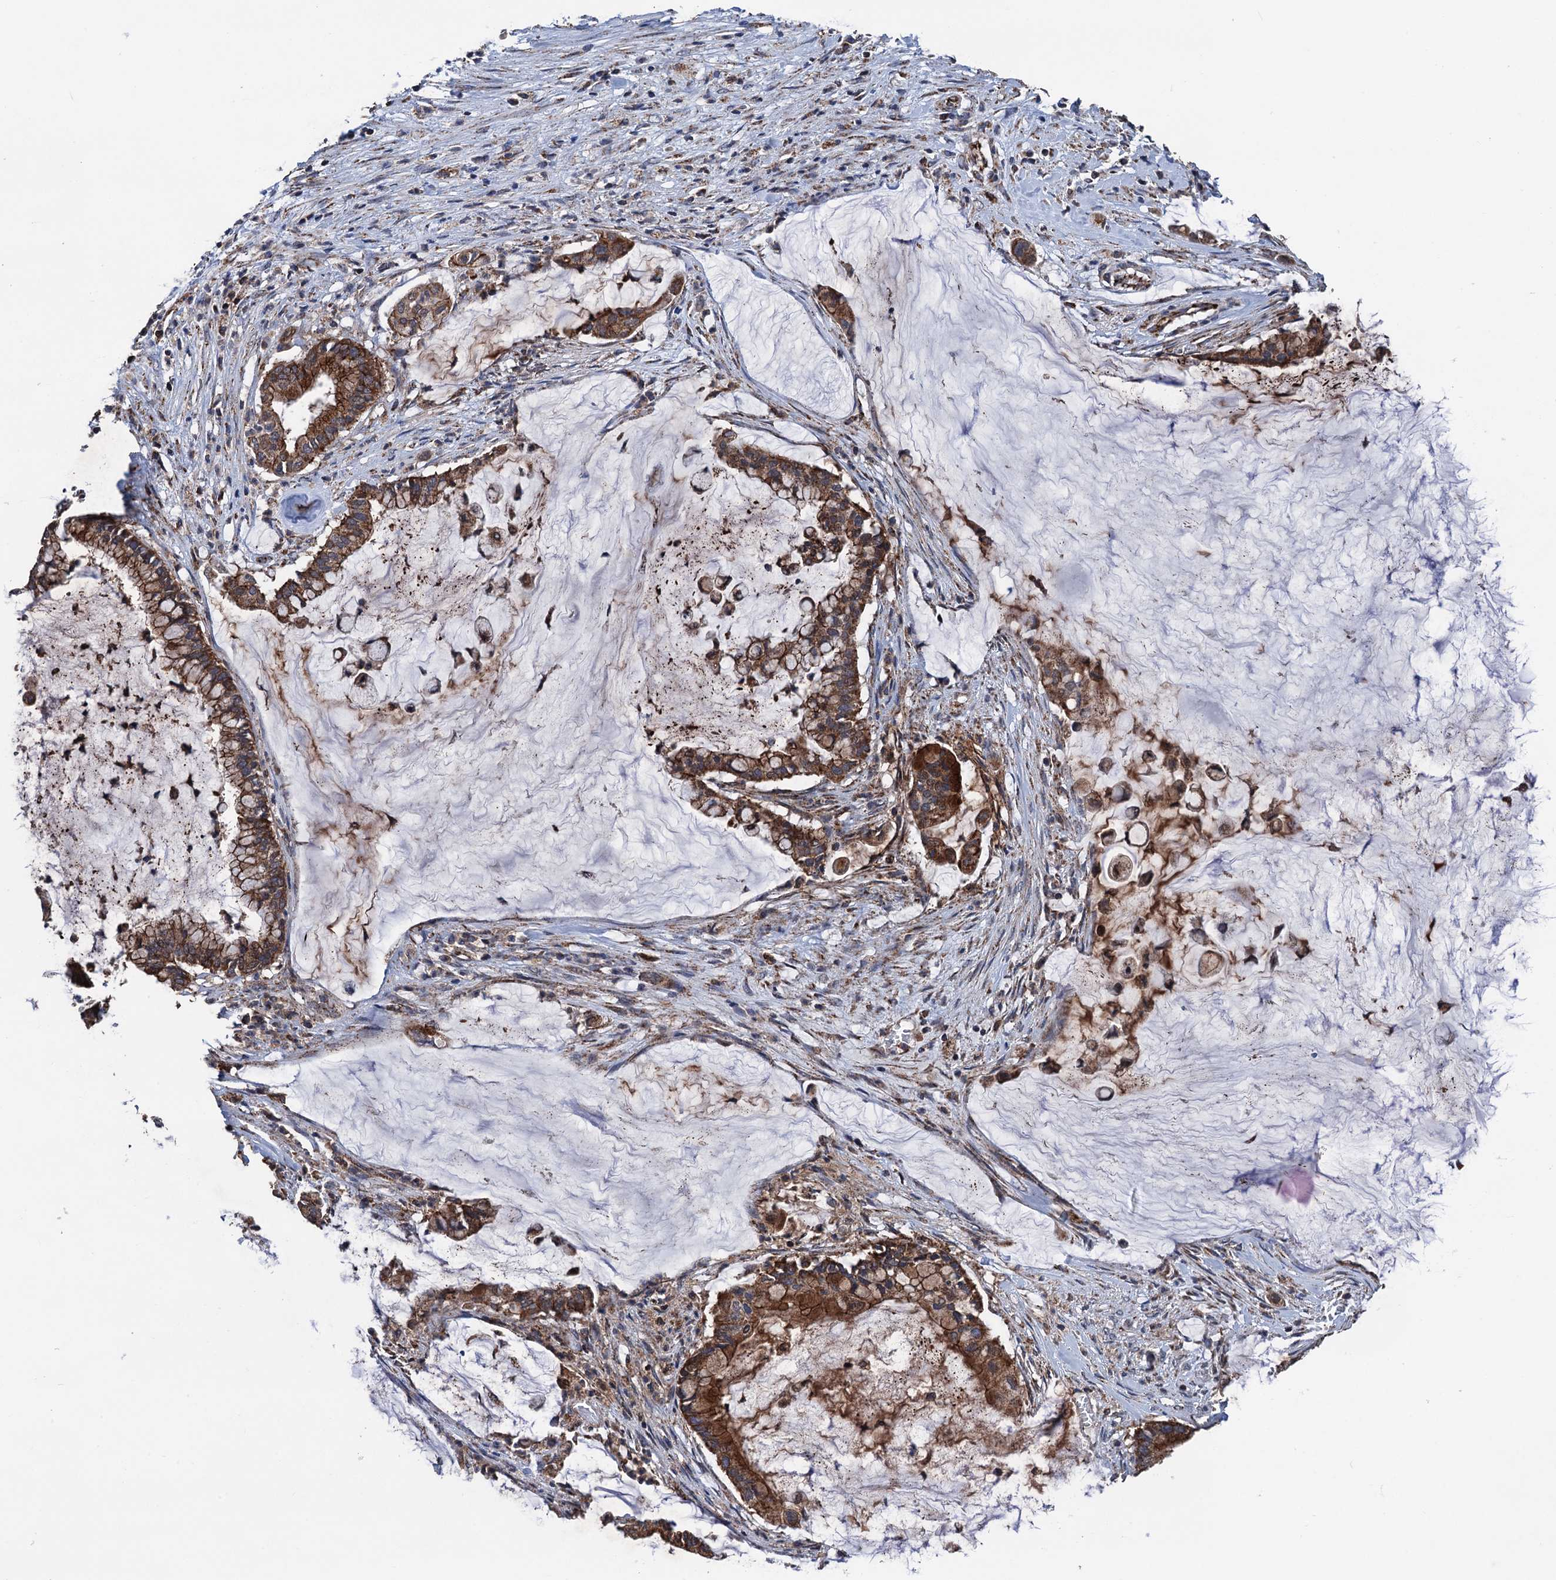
{"staining": {"intensity": "strong", "quantity": ">75%", "location": "cytoplasmic/membranous"}, "tissue": "pancreatic cancer", "cell_type": "Tumor cells", "image_type": "cancer", "snomed": [{"axis": "morphology", "description": "Adenocarcinoma, NOS"}, {"axis": "topography", "description": "Pancreas"}], "caption": "Immunohistochemical staining of adenocarcinoma (pancreatic) exhibits high levels of strong cytoplasmic/membranous protein staining in about >75% of tumor cells.", "gene": "DGLUCY", "patient": {"sex": "male", "age": 41}}